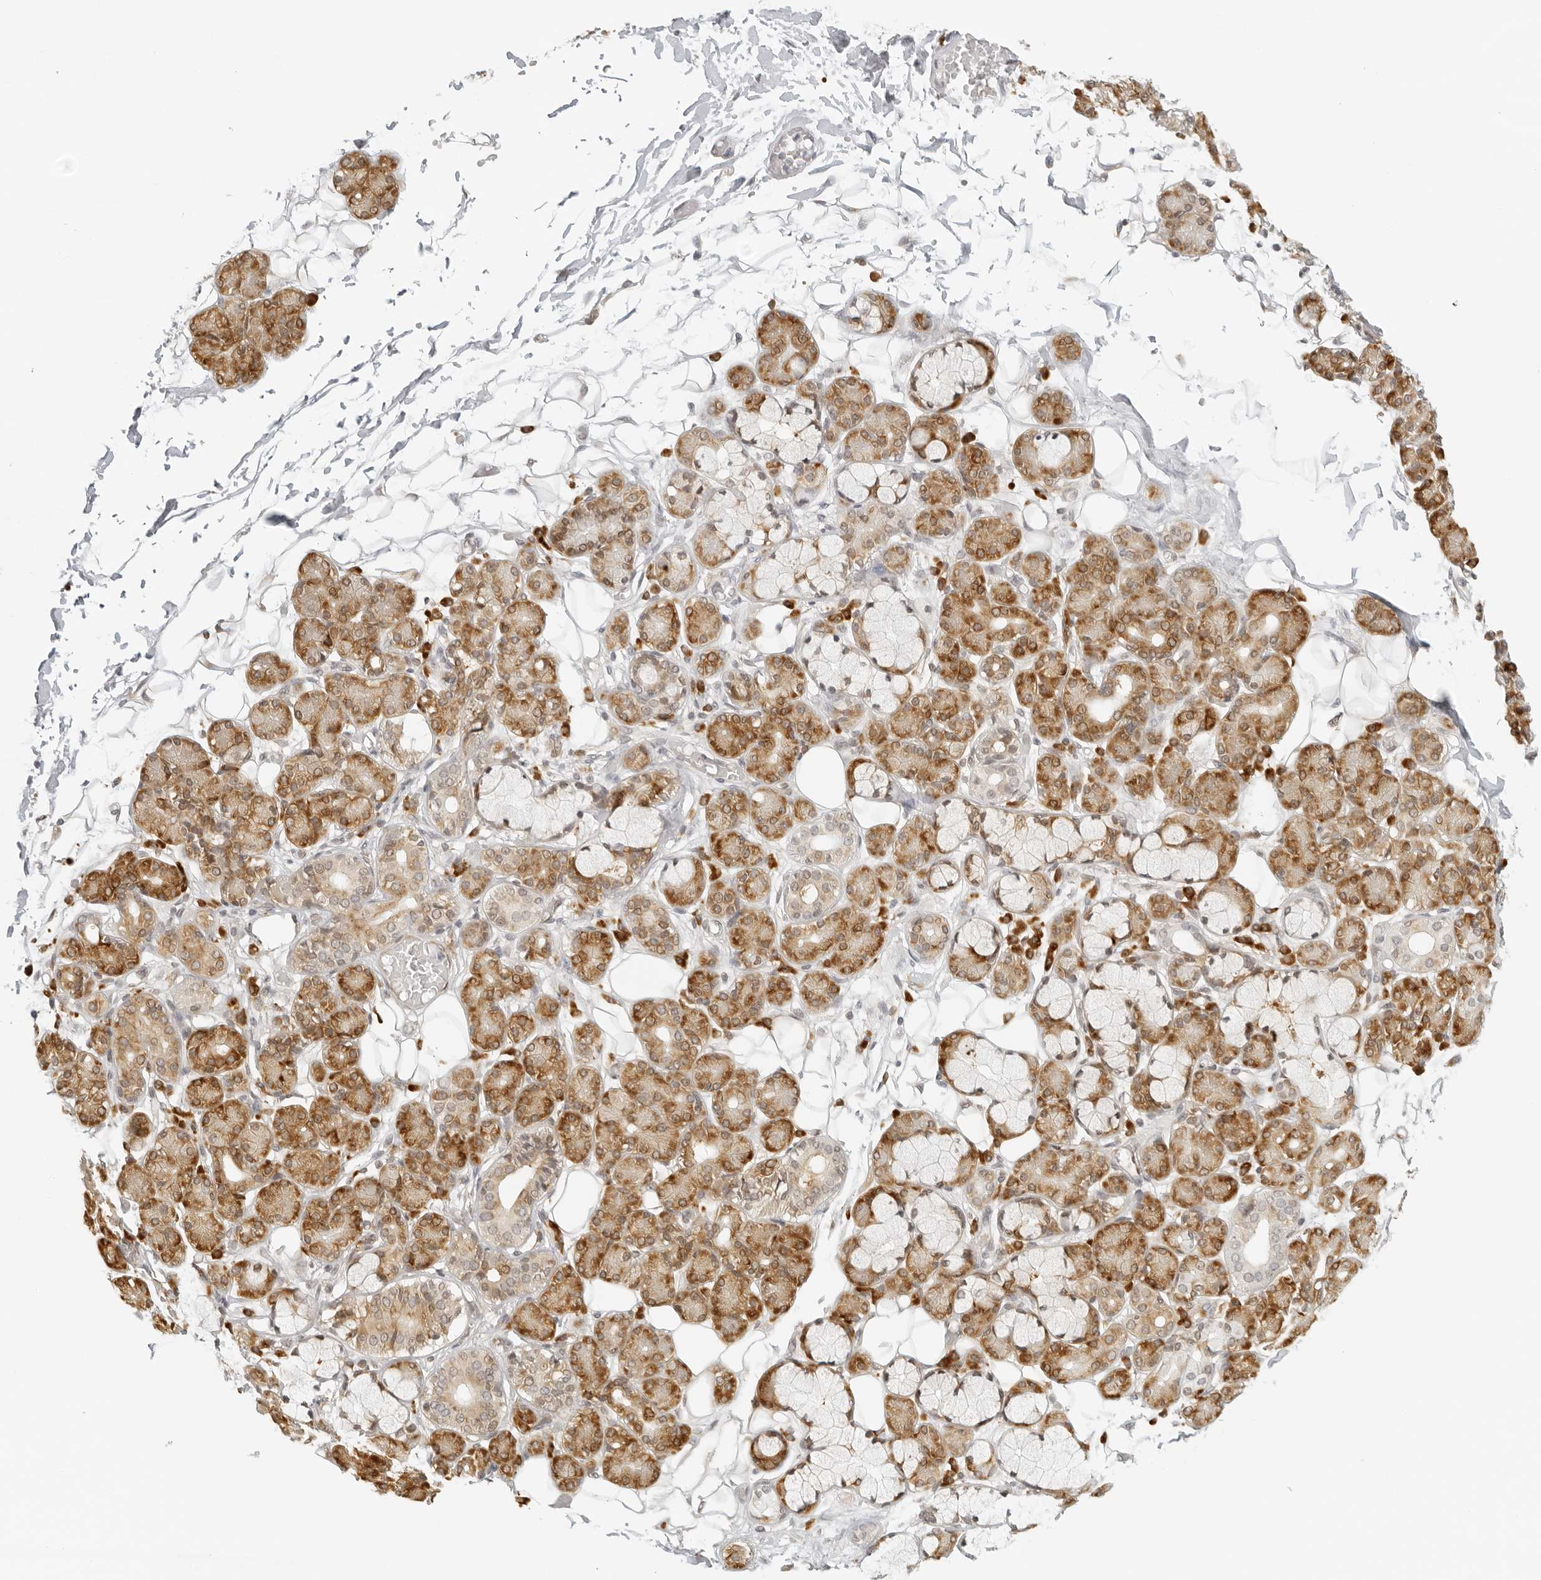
{"staining": {"intensity": "moderate", "quantity": ">75%", "location": "cytoplasmic/membranous,nuclear"}, "tissue": "salivary gland", "cell_type": "Glandular cells", "image_type": "normal", "snomed": [{"axis": "morphology", "description": "Normal tissue, NOS"}, {"axis": "topography", "description": "Salivary gland"}], "caption": "Immunohistochemistry (IHC) (DAB) staining of unremarkable salivary gland demonstrates moderate cytoplasmic/membranous,nuclear protein expression in approximately >75% of glandular cells.", "gene": "EIF4G1", "patient": {"sex": "male", "age": 63}}